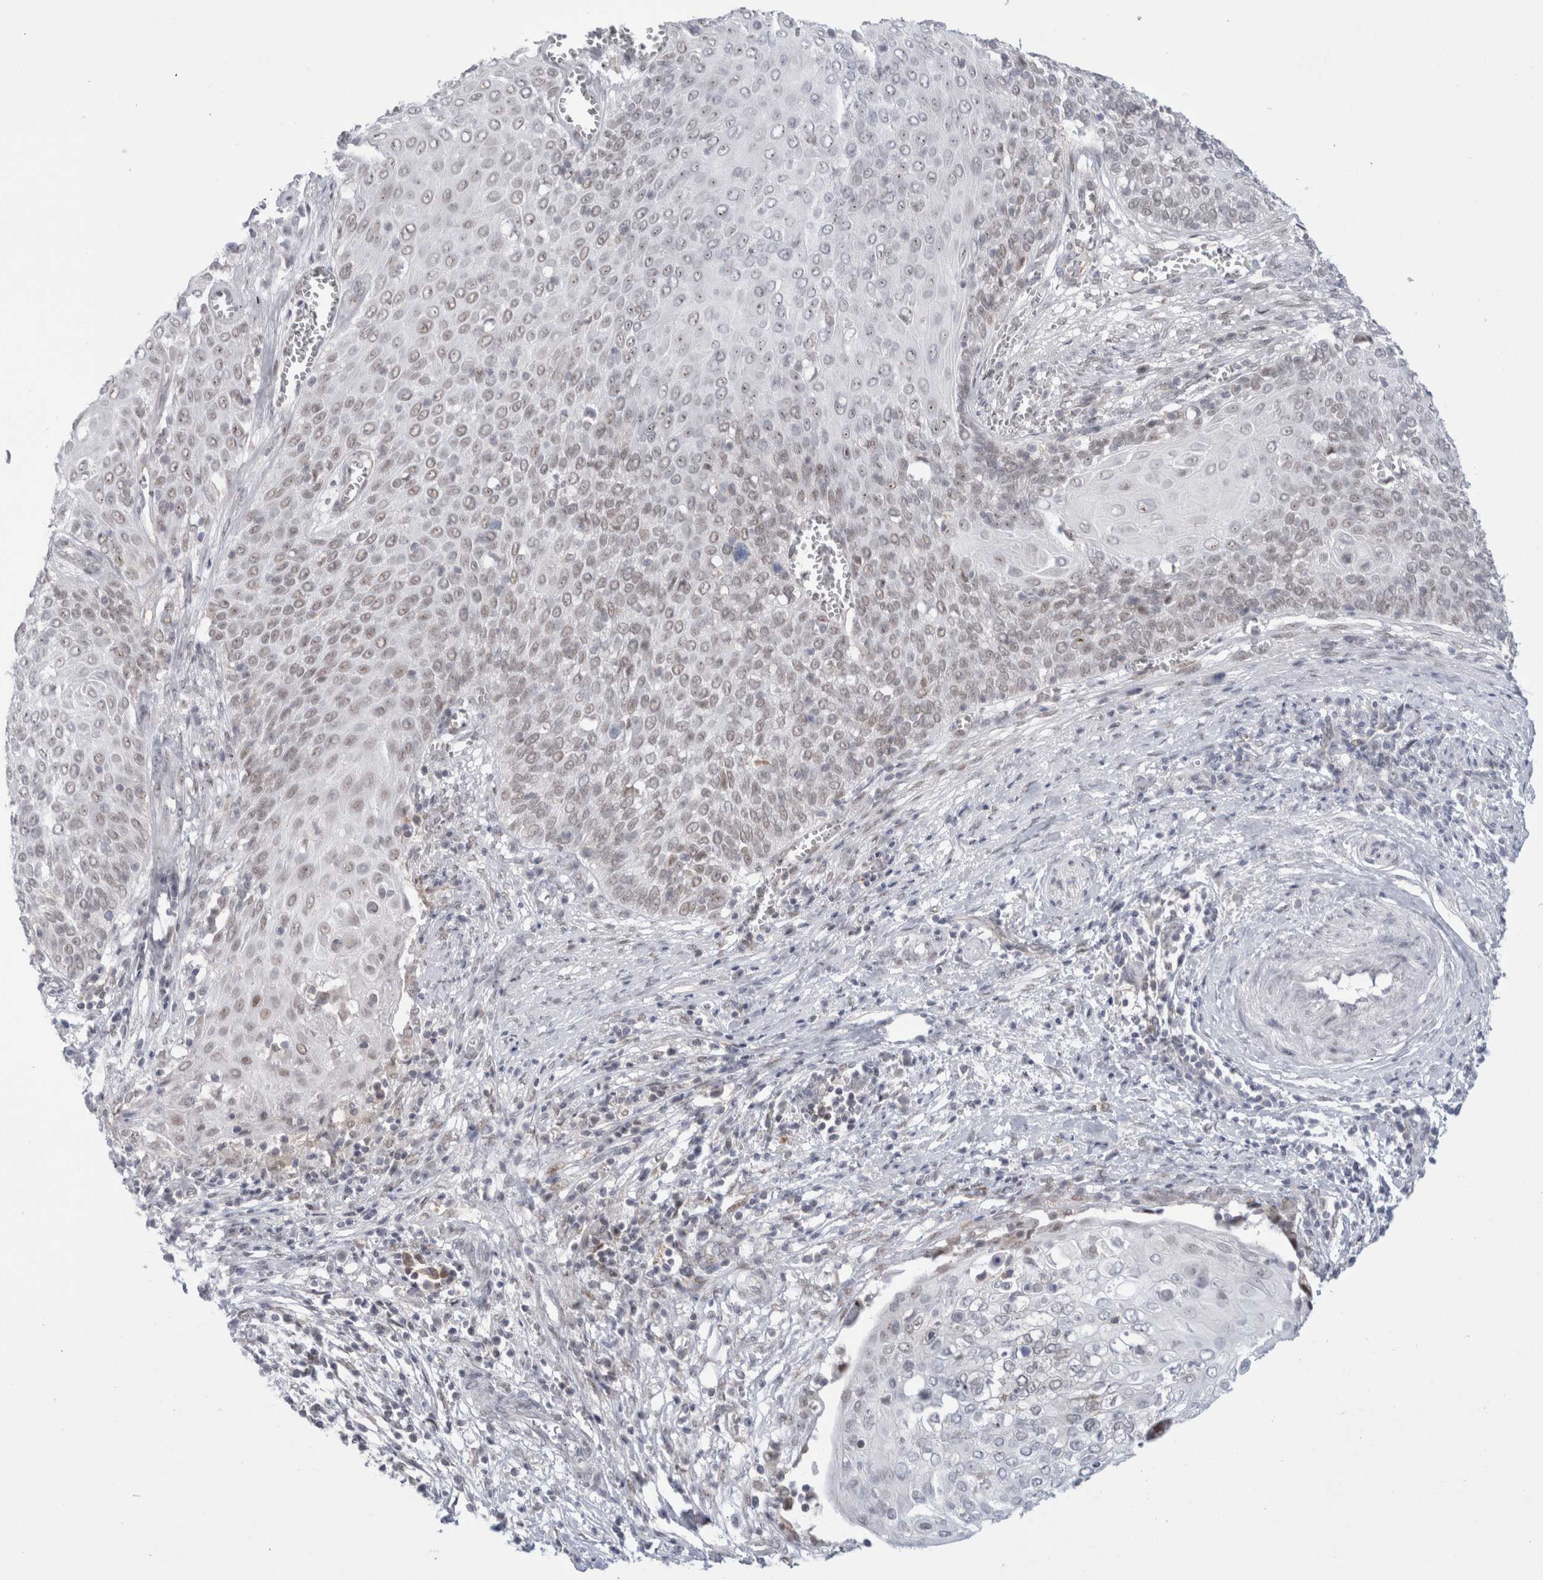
{"staining": {"intensity": "negative", "quantity": "none", "location": "none"}, "tissue": "cervical cancer", "cell_type": "Tumor cells", "image_type": "cancer", "snomed": [{"axis": "morphology", "description": "Squamous cell carcinoma, NOS"}, {"axis": "topography", "description": "Cervix"}], "caption": "Immunohistochemistry of cervical squamous cell carcinoma displays no positivity in tumor cells. The staining was performed using DAB (3,3'-diaminobenzidine) to visualize the protein expression in brown, while the nuclei were stained in blue with hematoxylin (Magnification: 20x).", "gene": "CERS5", "patient": {"sex": "female", "age": 39}}